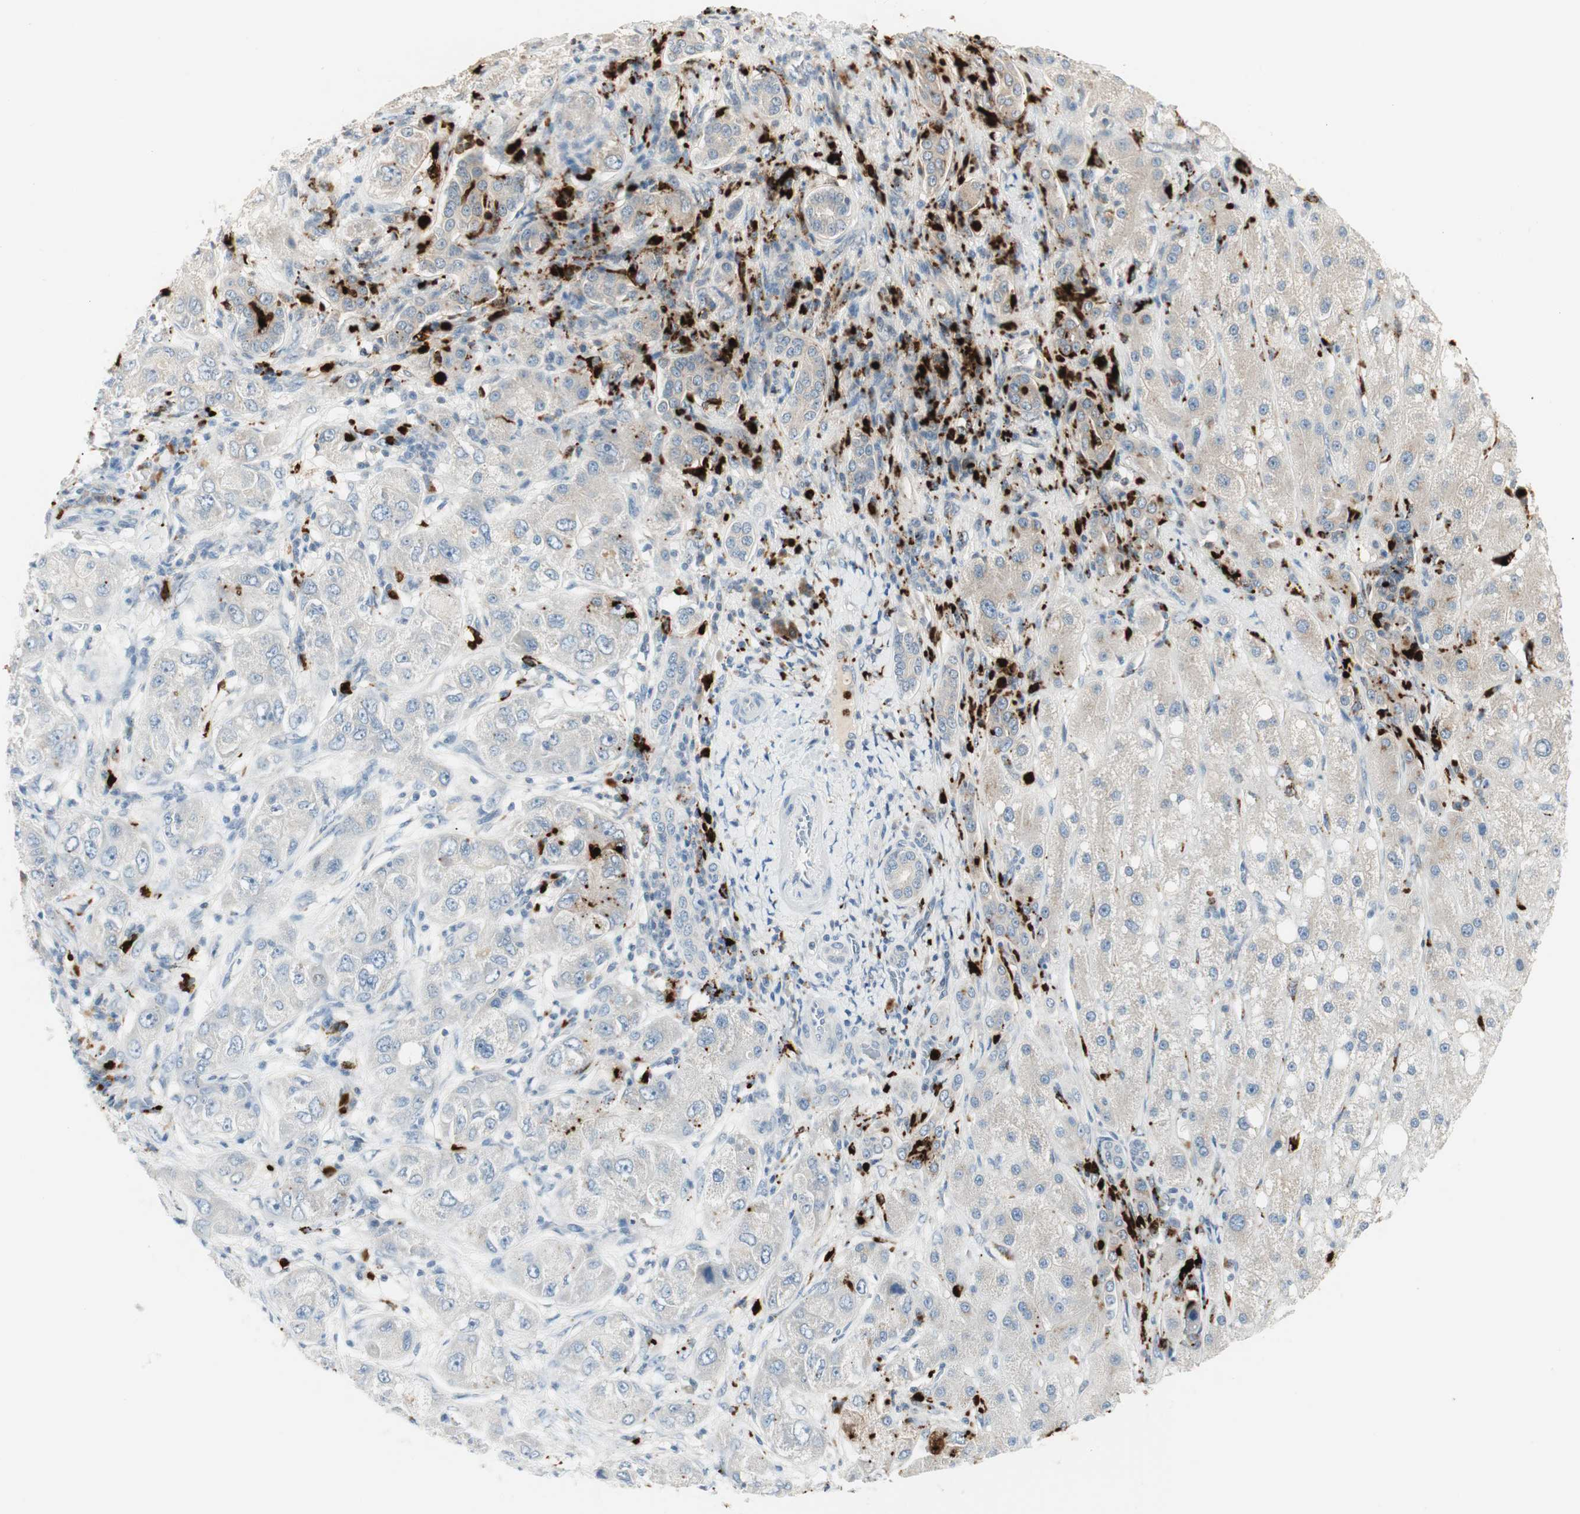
{"staining": {"intensity": "negative", "quantity": "none", "location": "none"}, "tissue": "liver cancer", "cell_type": "Tumor cells", "image_type": "cancer", "snomed": [{"axis": "morphology", "description": "Carcinoma, Hepatocellular, NOS"}, {"axis": "topography", "description": "Liver"}], "caption": "Protein analysis of liver cancer (hepatocellular carcinoma) shows no significant staining in tumor cells.", "gene": "PRTN3", "patient": {"sex": "male", "age": 80}}